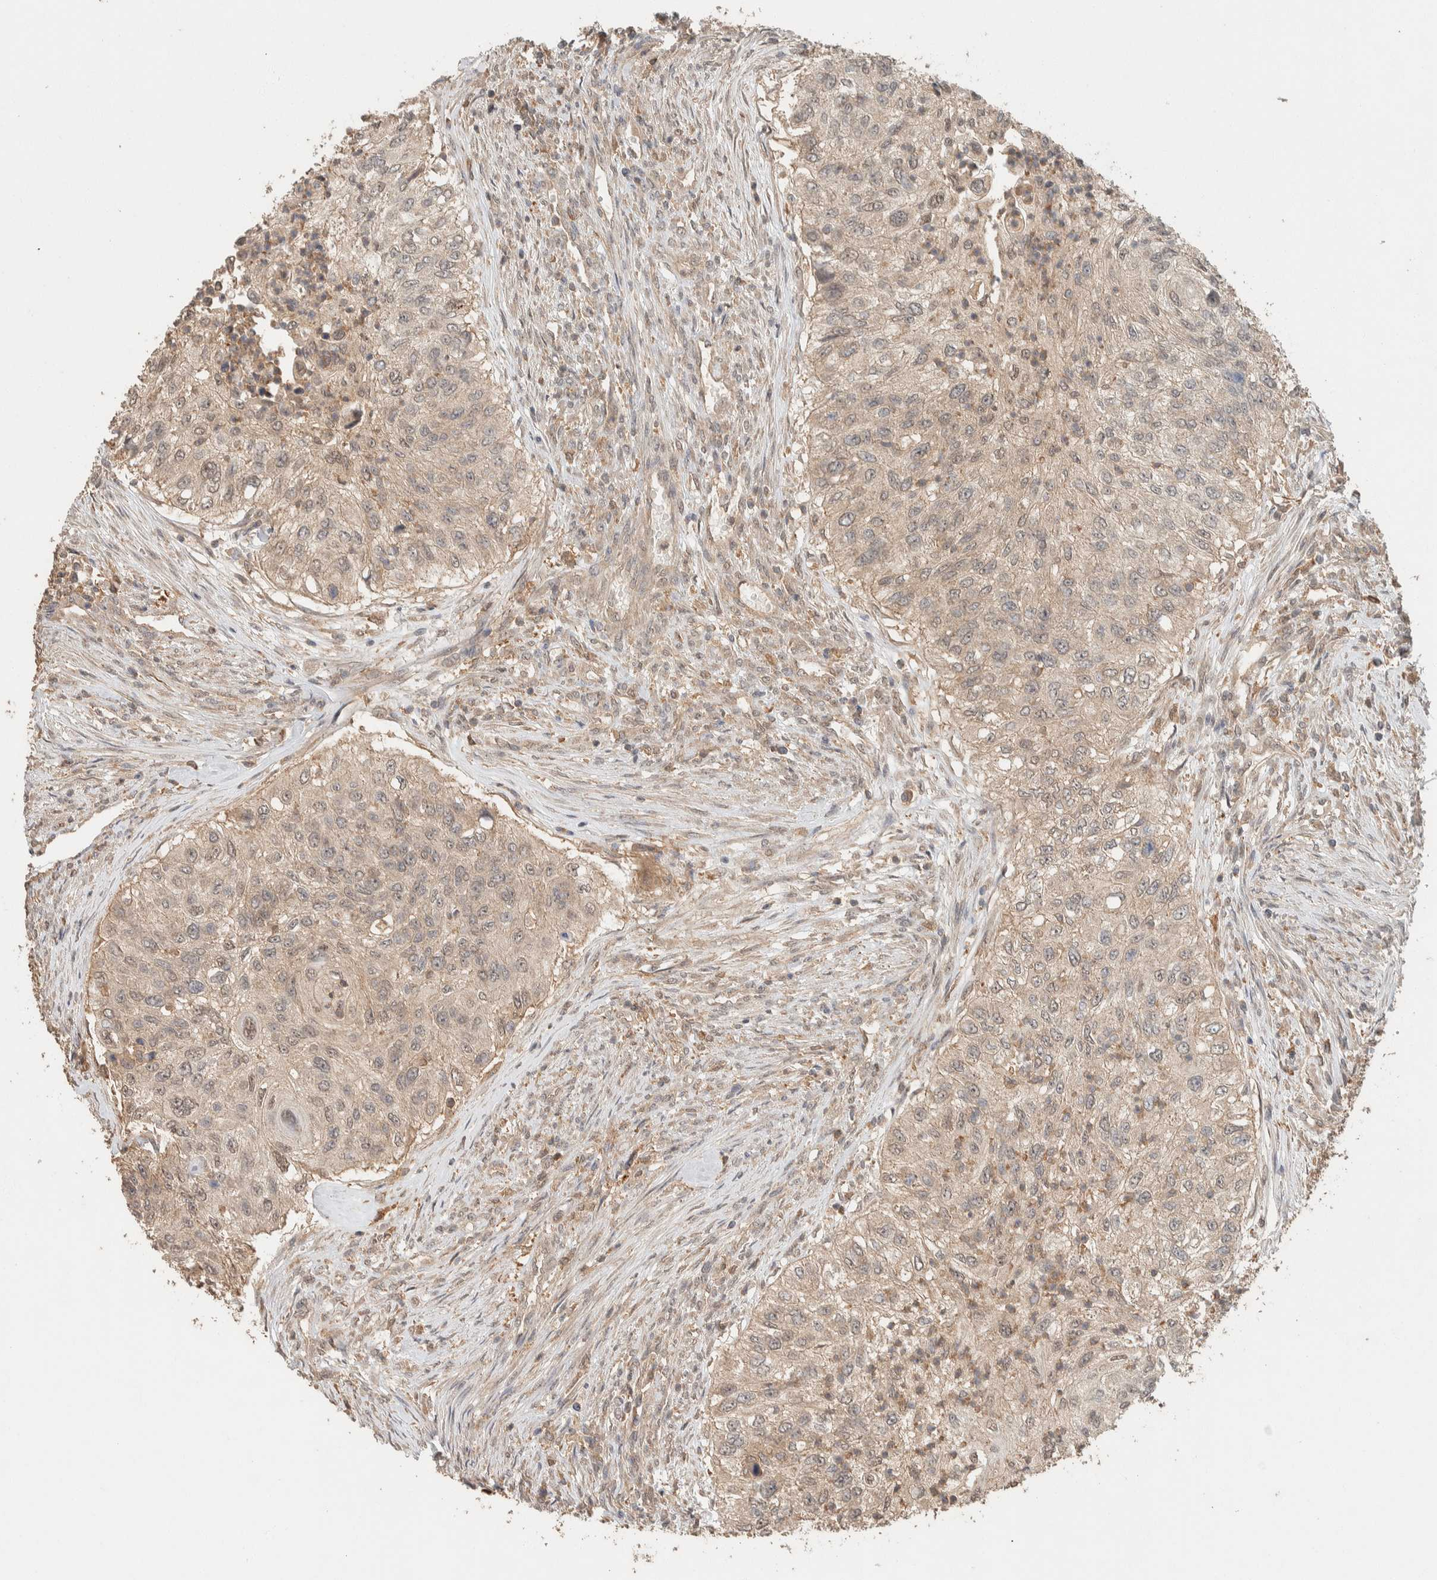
{"staining": {"intensity": "weak", "quantity": "<25%", "location": "cytoplasmic/membranous"}, "tissue": "urothelial cancer", "cell_type": "Tumor cells", "image_type": "cancer", "snomed": [{"axis": "morphology", "description": "Urothelial carcinoma, High grade"}, {"axis": "topography", "description": "Urinary bladder"}], "caption": "DAB (3,3'-diaminobenzidine) immunohistochemical staining of human high-grade urothelial carcinoma reveals no significant expression in tumor cells. (Immunohistochemistry, brightfield microscopy, high magnification).", "gene": "ZNF567", "patient": {"sex": "female", "age": 60}}